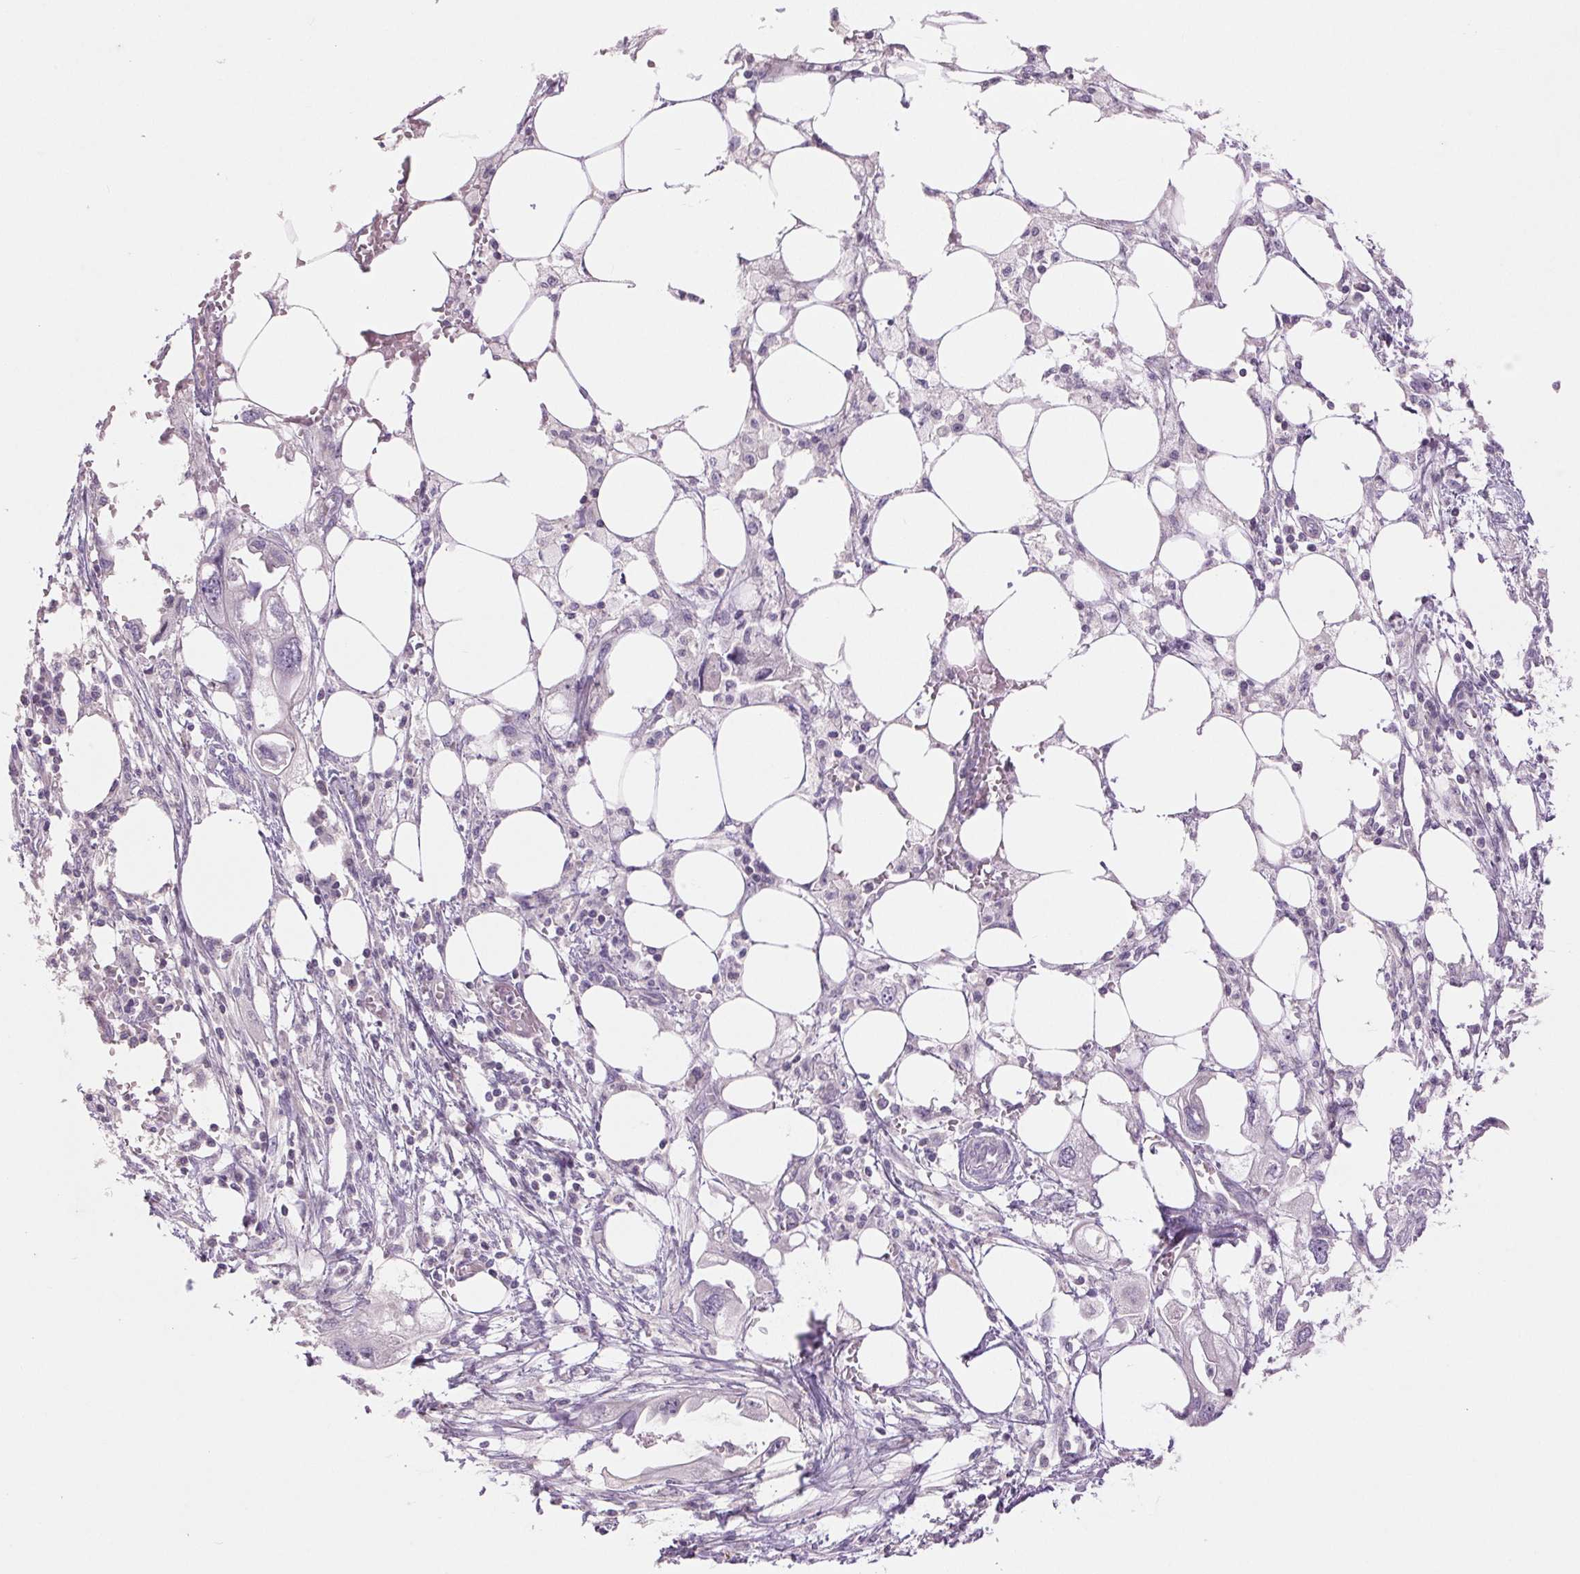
{"staining": {"intensity": "negative", "quantity": "none", "location": "none"}, "tissue": "endometrial cancer", "cell_type": "Tumor cells", "image_type": "cancer", "snomed": [{"axis": "morphology", "description": "Adenocarcinoma, NOS"}, {"axis": "morphology", "description": "Adenocarcinoma, metastatic, NOS"}, {"axis": "topography", "description": "Adipose tissue"}, {"axis": "topography", "description": "Endometrium"}], "caption": "This is an immunohistochemistry (IHC) histopathology image of endometrial cancer (adenocarcinoma). There is no expression in tumor cells.", "gene": "FXYD4", "patient": {"sex": "female", "age": 67}}